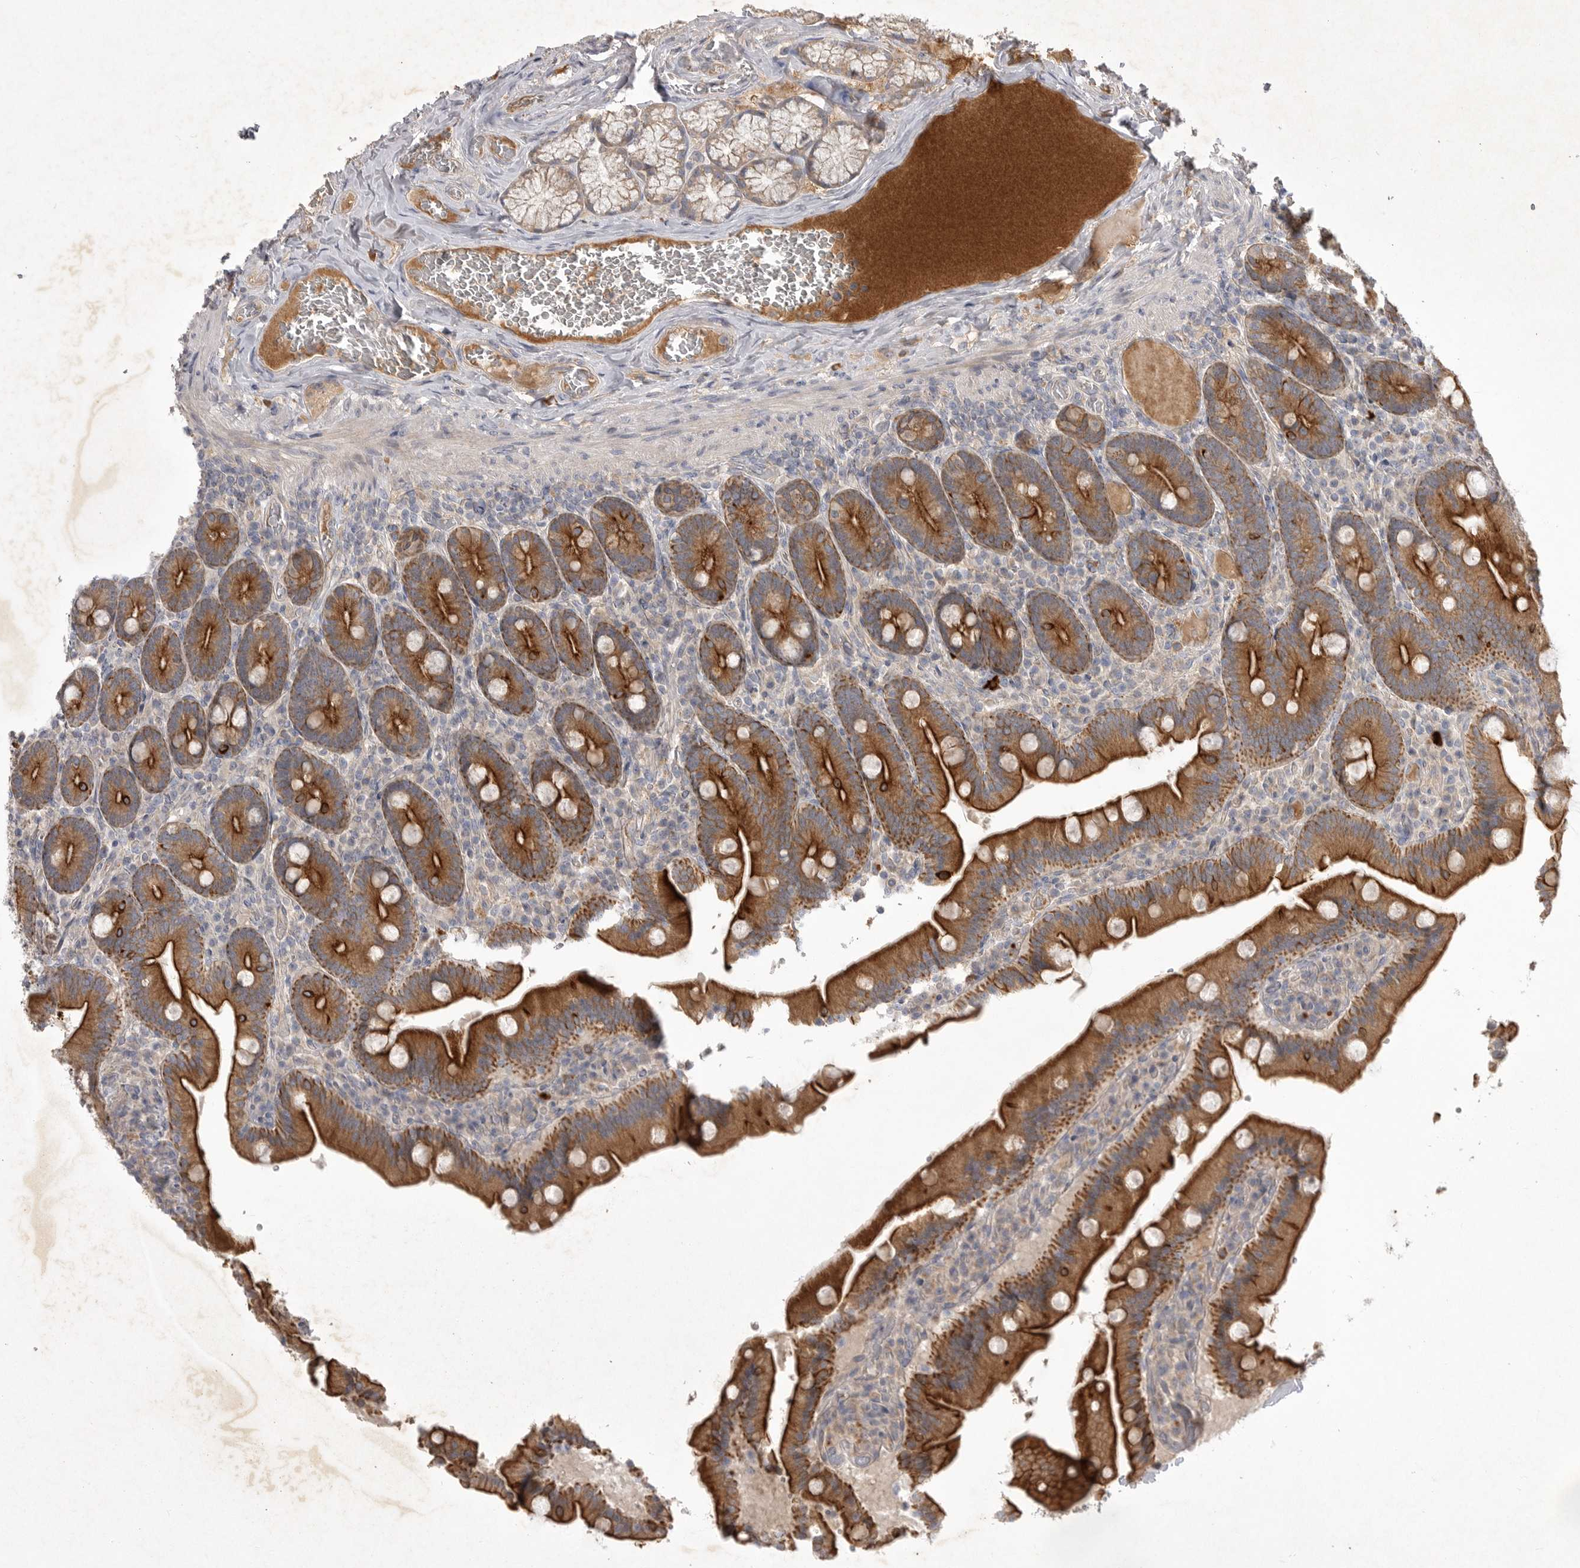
{"staining": {"intensity": "strong", "quantity": ">75%", "location": "cytoplasmic/membranous"}, "tissue": "duodenum", "cell_type": "Glandular cells", "image_type": "normal", "snomed": [{"axis": "morphology", "description": "Normal tissue, NOS"}, {"axis": "topography", "description": "Duodenum"}], "caption": "Strong cytoplasmic/membranous expression is present in about >75% of glandular cells in unremarkable duodenum. The staining is performed using DAB brown chromogen to label protein expression. The nuclei are counter-stained blue using hematoxylin.", "gene": "DHDDS", "patient": {"sex": "female", "age": 62}}